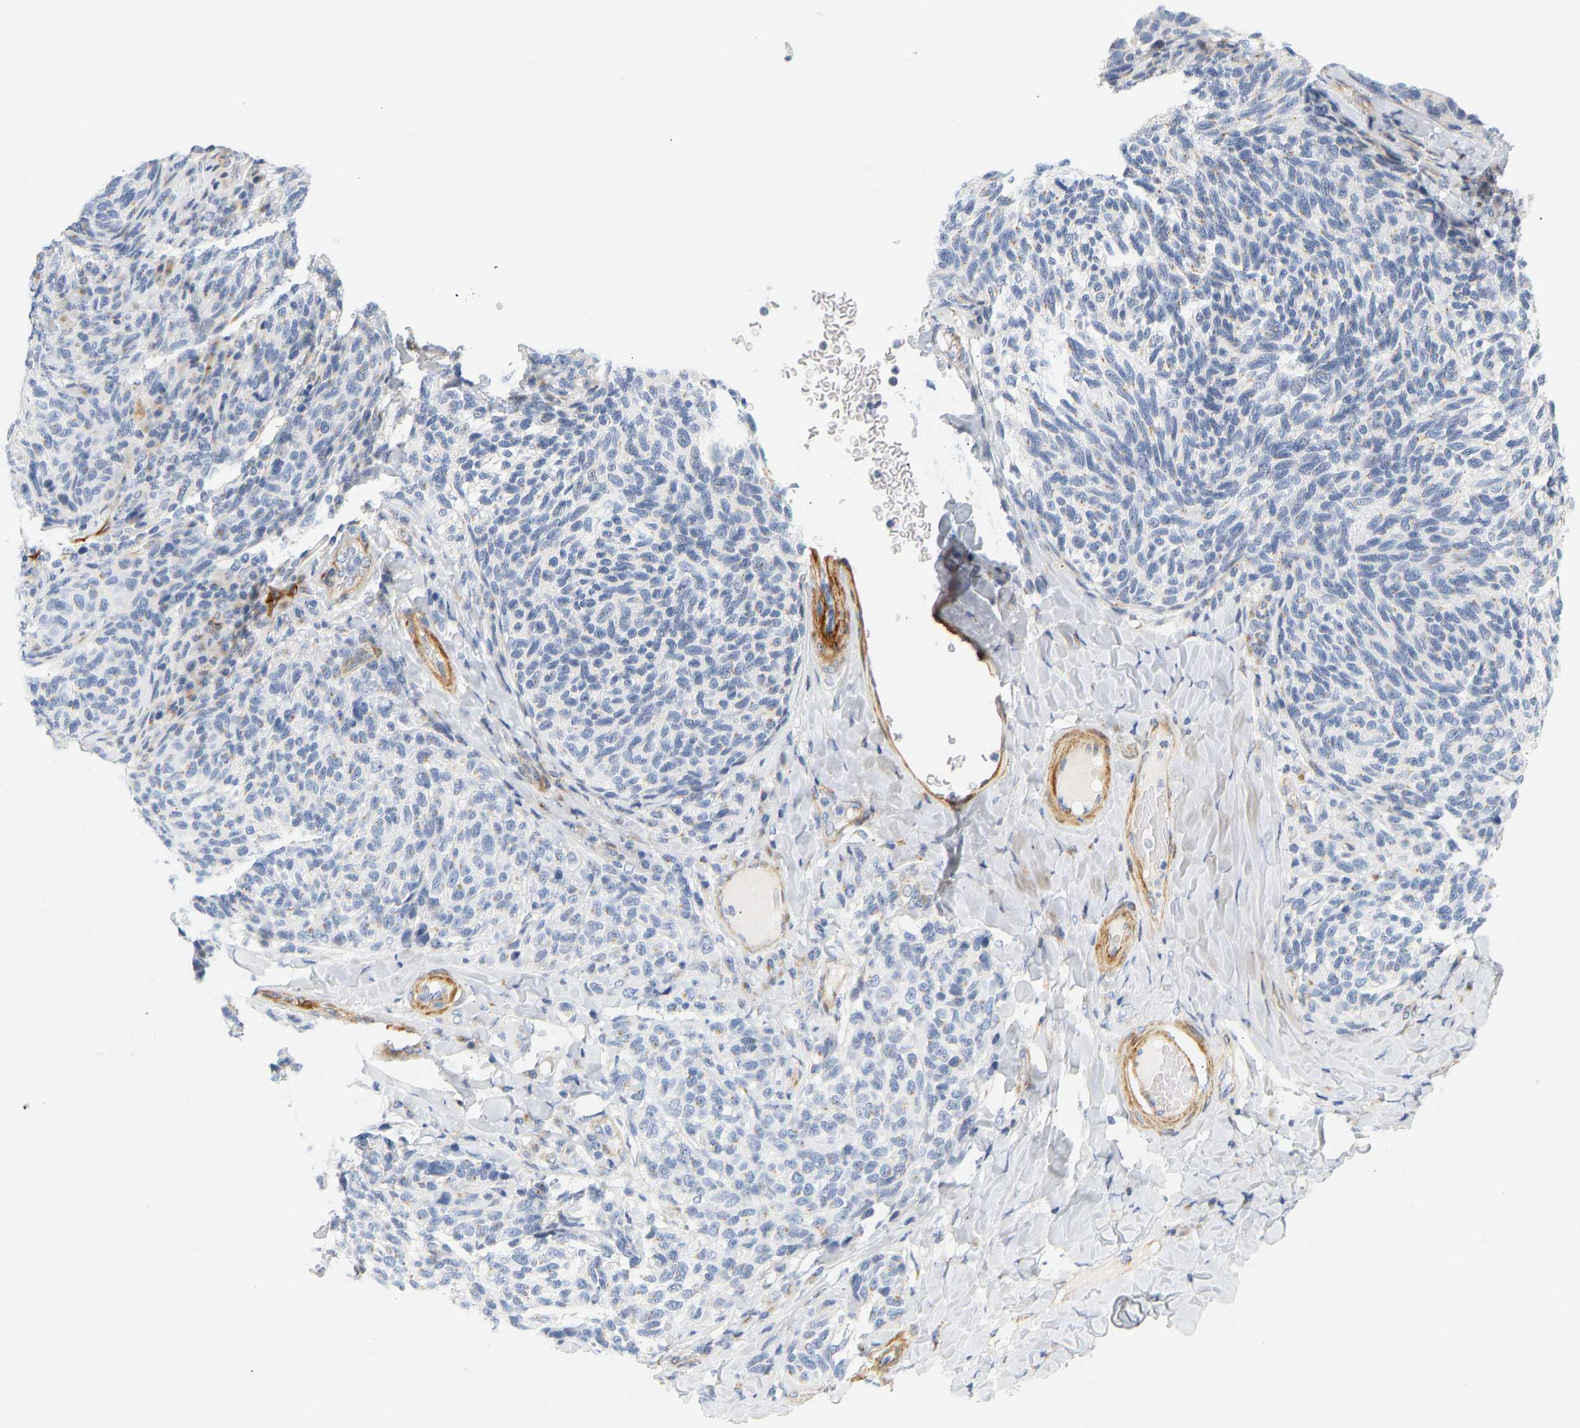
{"staining": {"intensity": "negative", "quantity": "none", "location": "none"}, "tissue": "melanoma", "cell_type": "Tumor cells", "image_type": "cancer", "snomed": [{"axis": "morphology", "description": "Malignant melanoma, NOS"}, {"axis": "topography", "description": "Skin"}], "caption": "The photomicrograph shows no significant expression in tumor cells of melanoma. (Brightfield microscopy of DAB (3,3'-diaminobenzidine) immunohistochemistry (IHC) at high magnification).", "gene": "SLC30A7", "patient": {"sex": "female", "age": 73}}